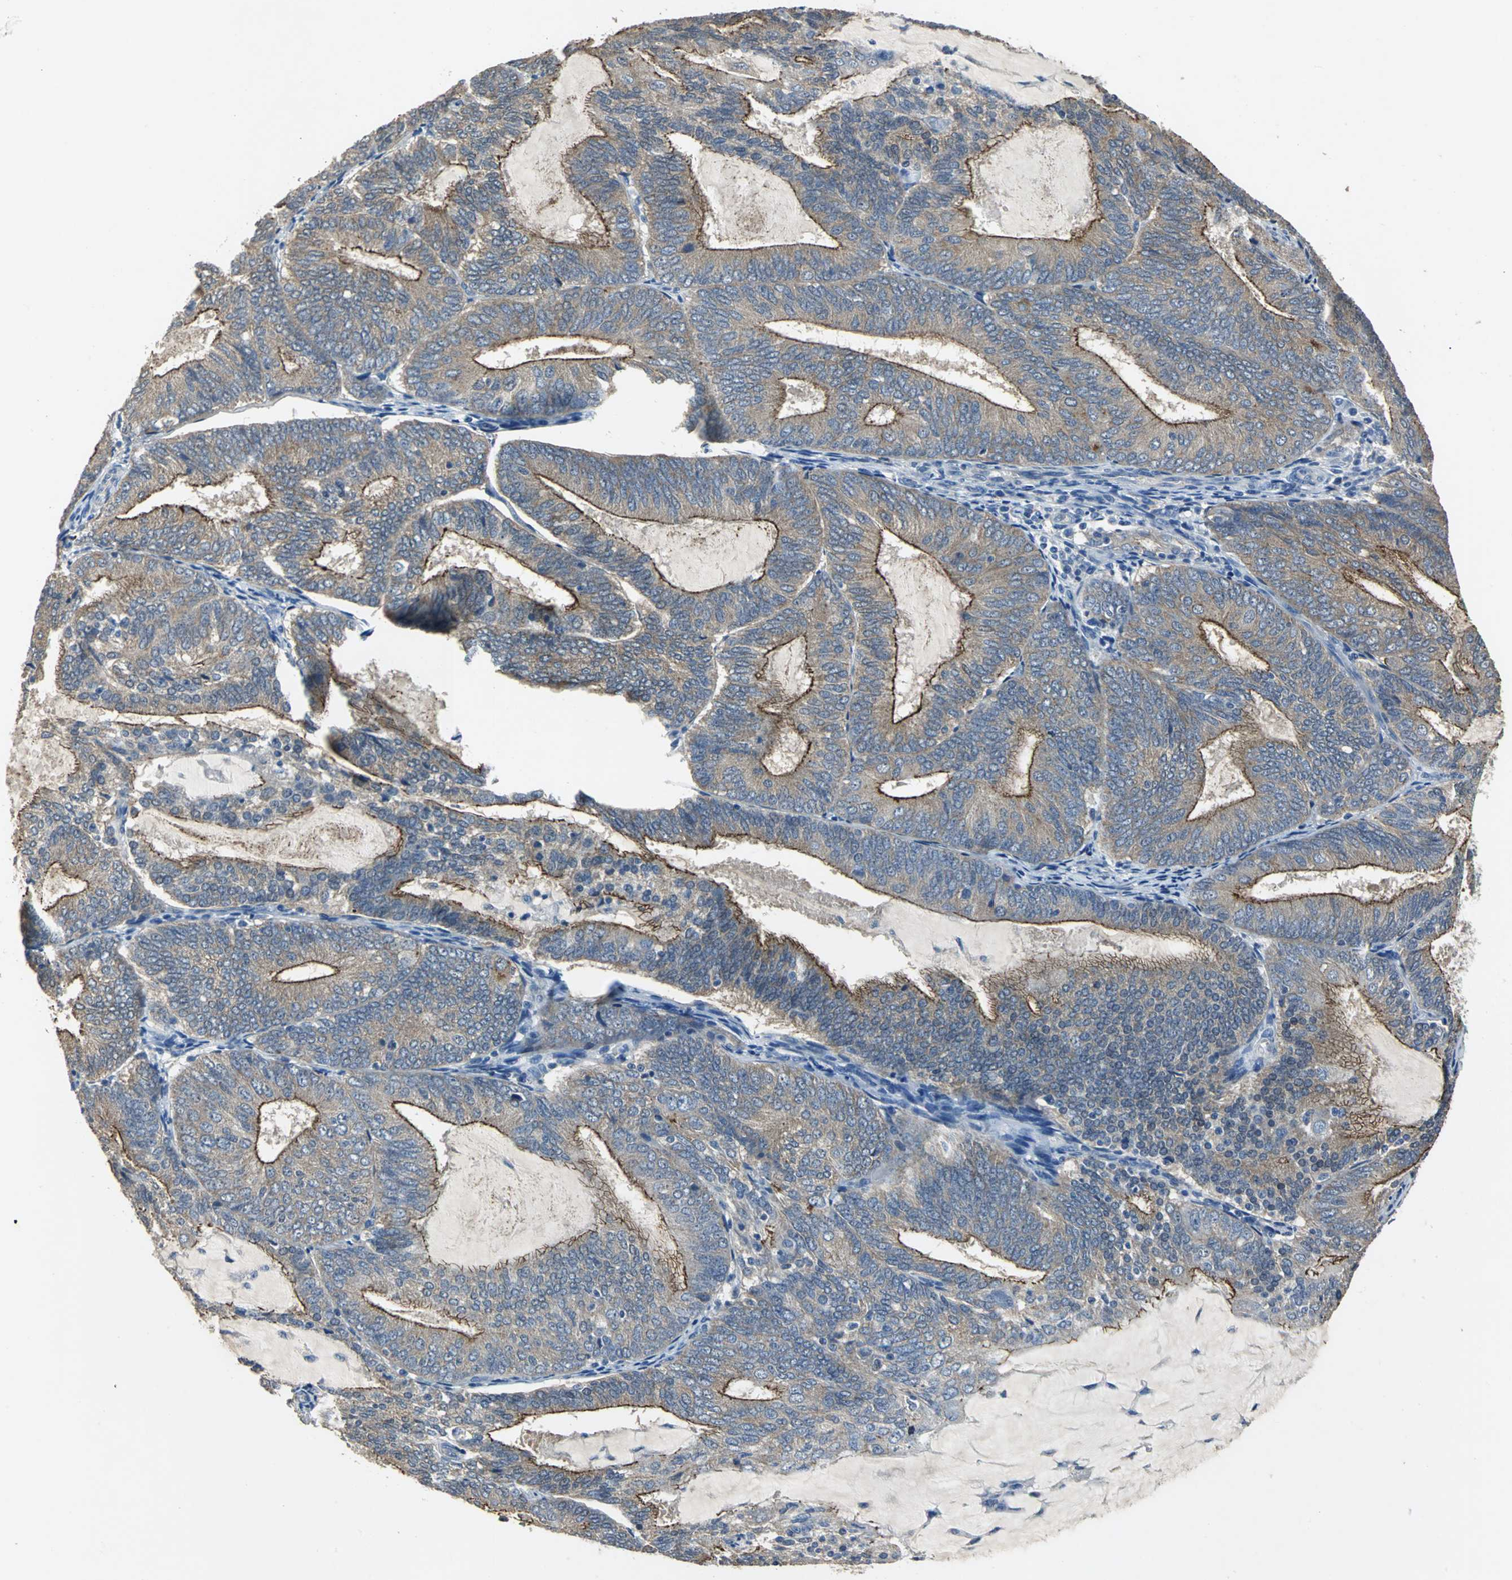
{"staining": {"intensity": "moderate", "quantity": ">75%", "location": "cytoplasmic/membranous"}, "tissue": "endometrial cancer", "cell_type": "Tumor cells", "image_type": "cancer", "snomed": [{"axis": "morphology", "description": "Adenocarcinoma, NOS"}, {"axis": "topography", "description": "Endometrium"}], "caption": "Endometrial adenocarcinoma stained for a protein demonstrates moderate cytoplasmic/membranous positivity in tumor cells.", "gene": "OCLN", "patient": {"sex": "female", "age": 81}}